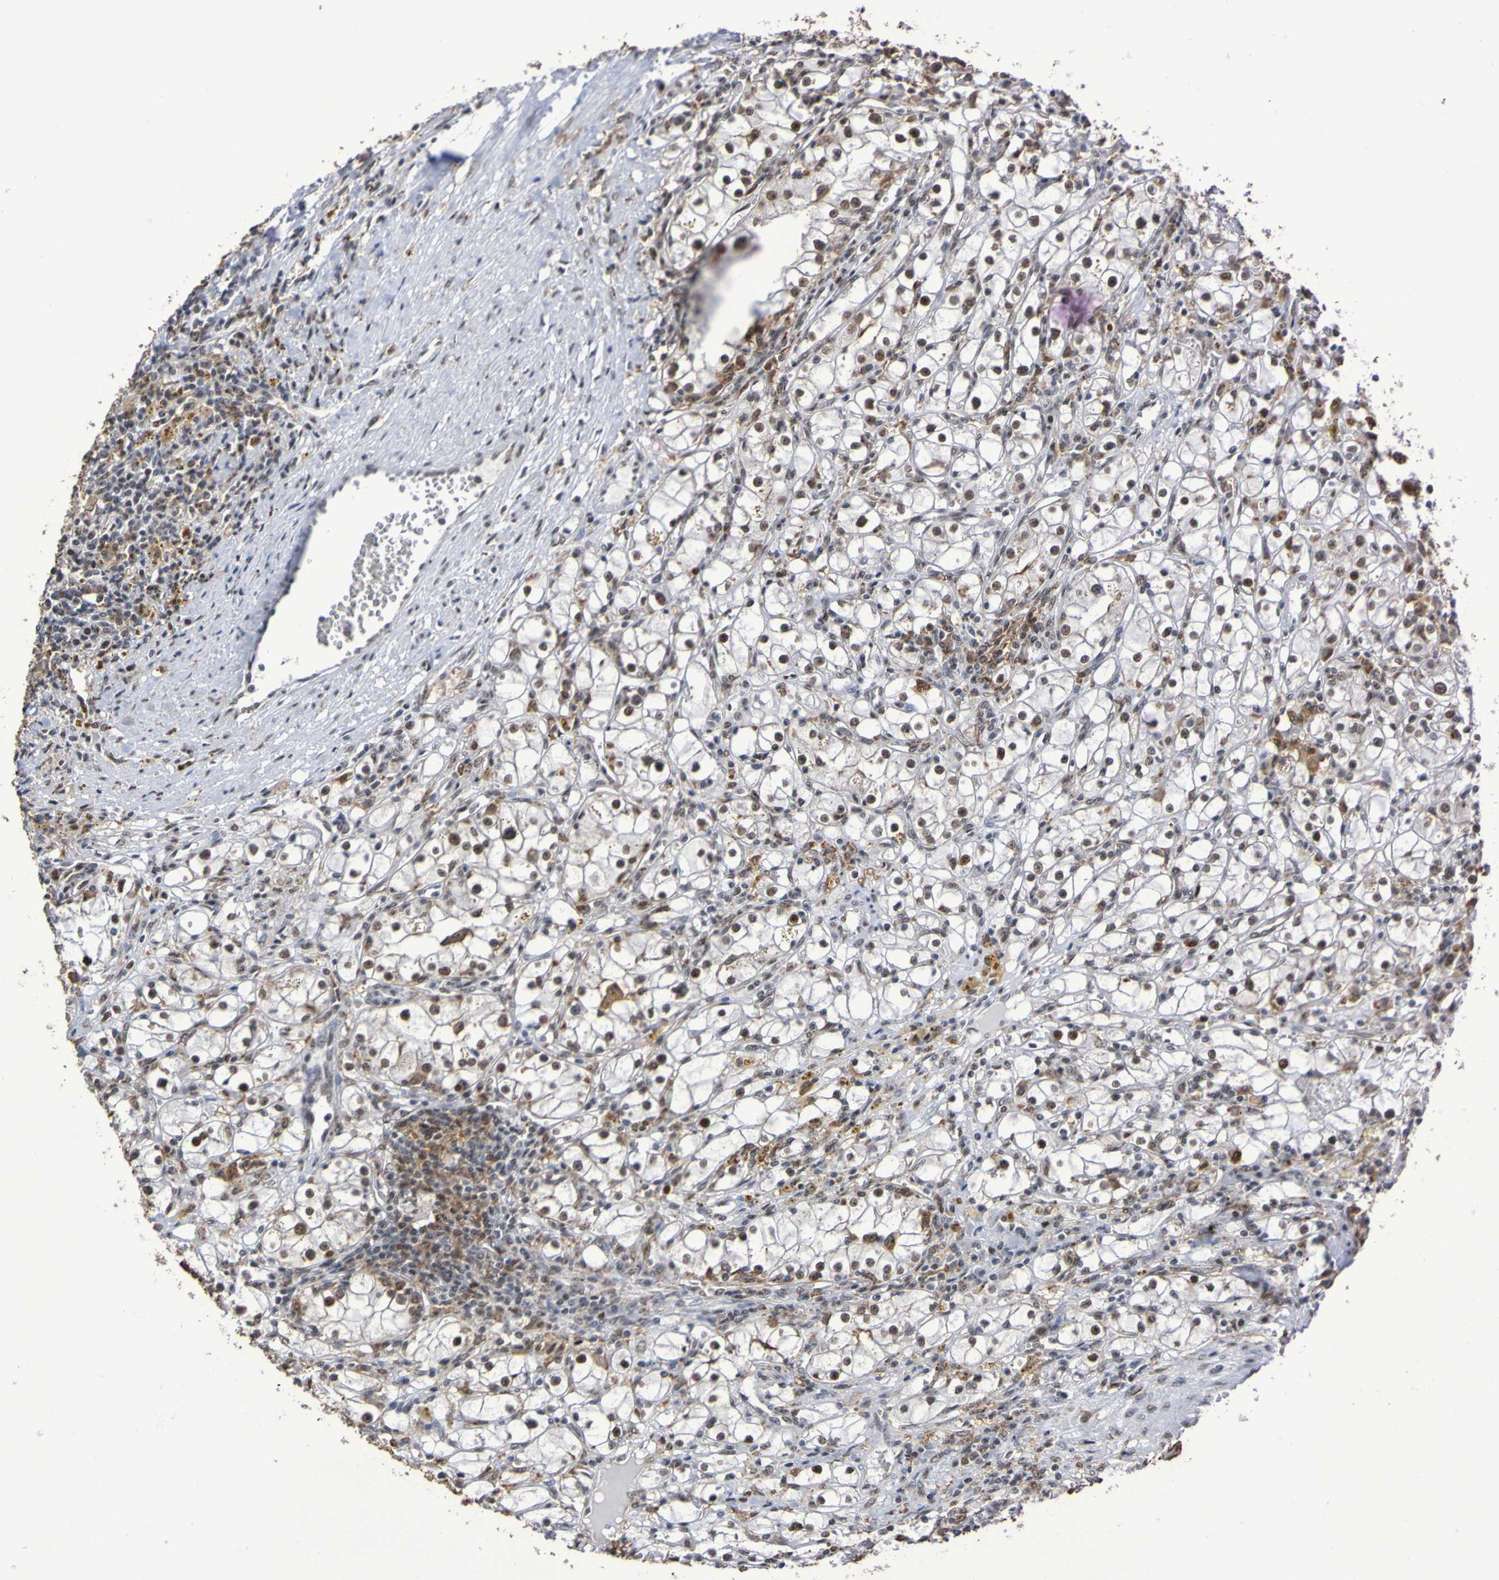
{"staining": {"intensity": "moderate", "quantity": "25%-75%", "location": "nuclear"}, "tissue": "renal cancer", "cell_type": "Tumor cells", "image_type": "cancer", "snomed": [{"axis": "morphology", "description": "Adenocarcinoma, NOS"}, {"axis": "topography", "description": "Kidney"}], "caption": "Moderate nuclear positivity is appreciated in approximately 25%-75% of tumor cells in renal cancer.", "gene": "MRTFB", "patient": {"sex": "male", "age": 56}}